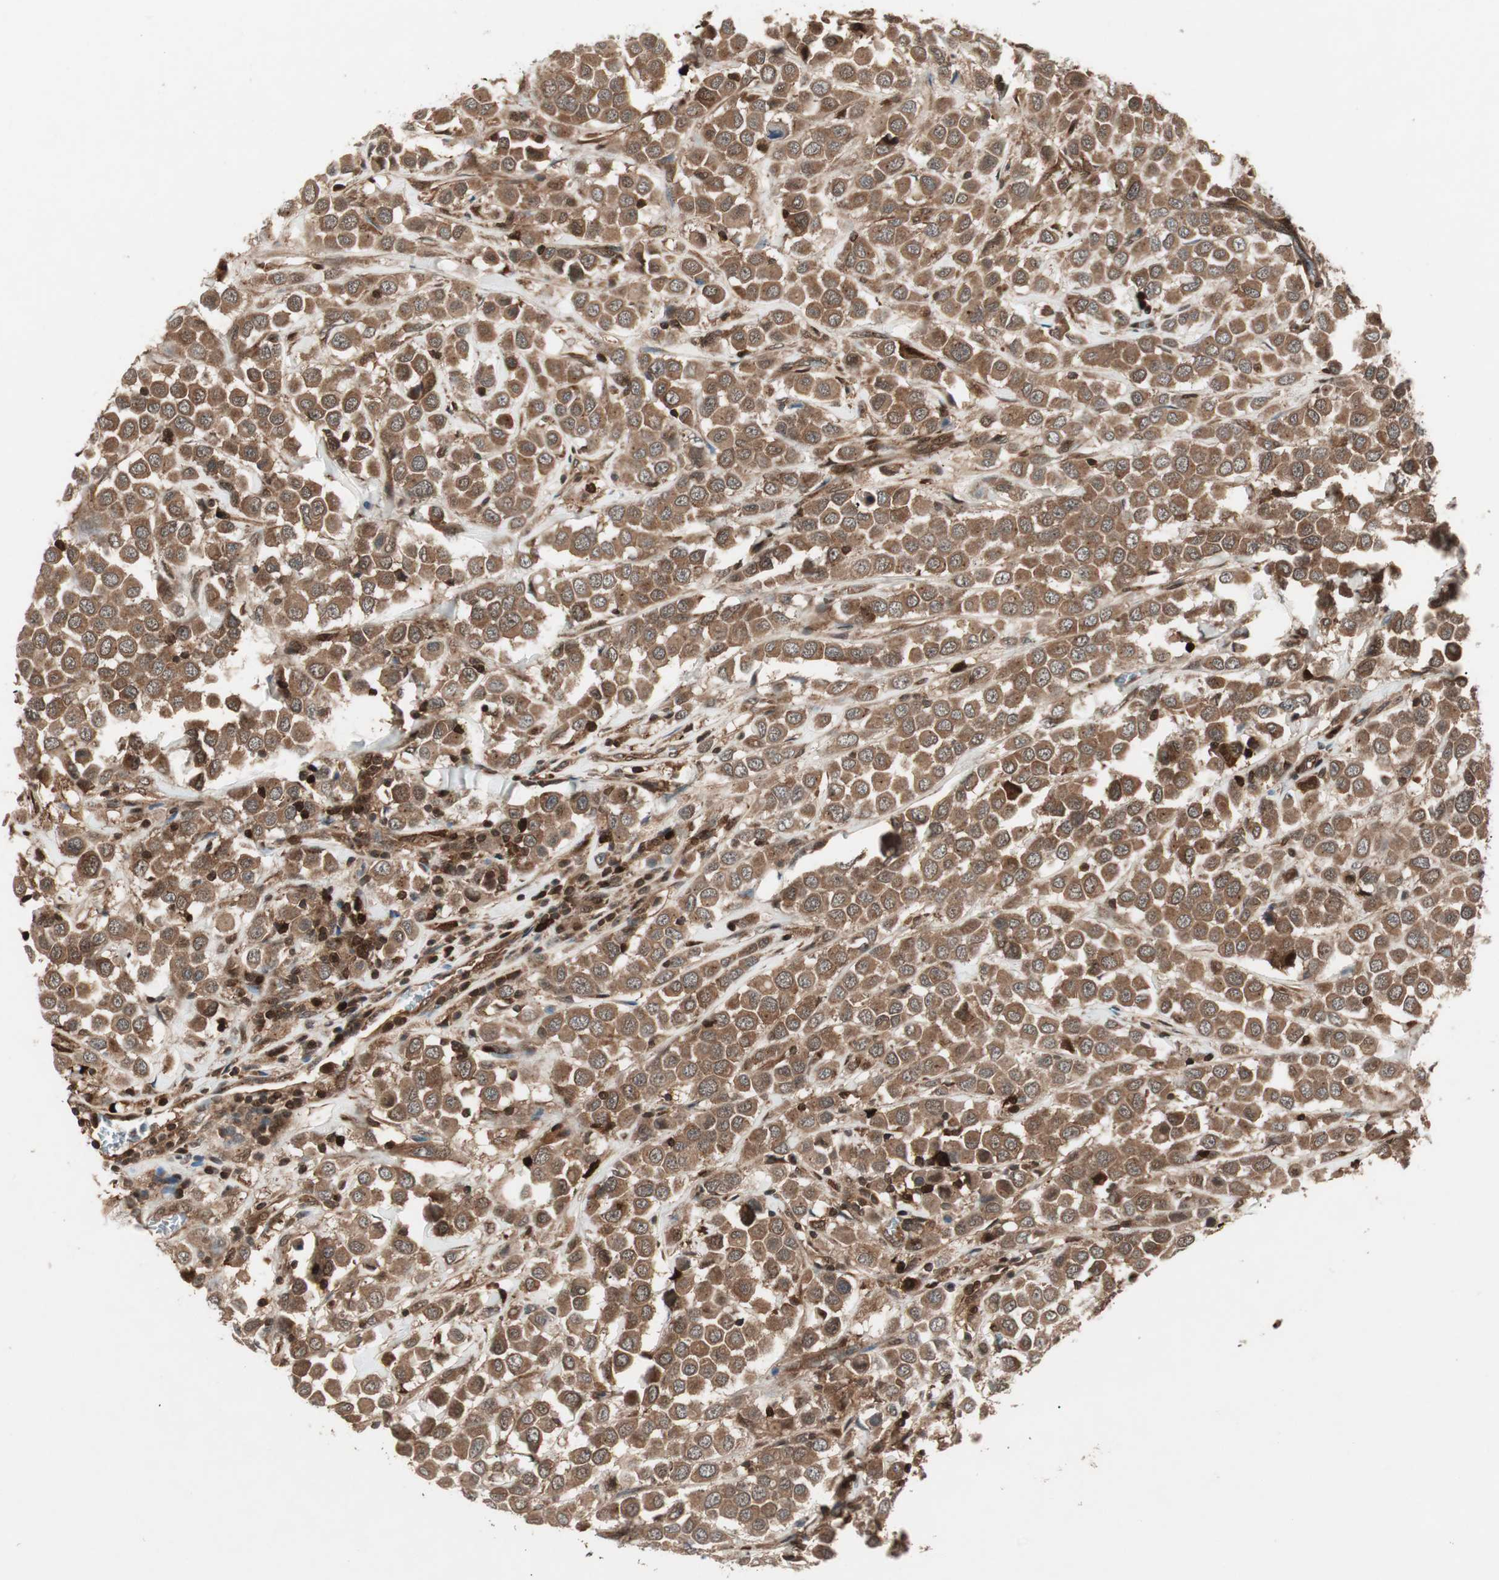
{"staining": {"intensity": "moderate", "quantity": ">75%", "location": "cytoplasmic/membranous"}, "tissue": "breast cancer", "cell_type": "Tumor cells", "image_type": "cancer", "snomed": [{"axis": "morphology", "description": "Duct carcinoma"}, {"axis": "topography", "description": "Breast"}], "caption": "Human breast cancer stained with a protein marker displays moderate staining in tumor cells.", "gene": "PRKG2", "patient": {"sex": "female", "age": 61}}